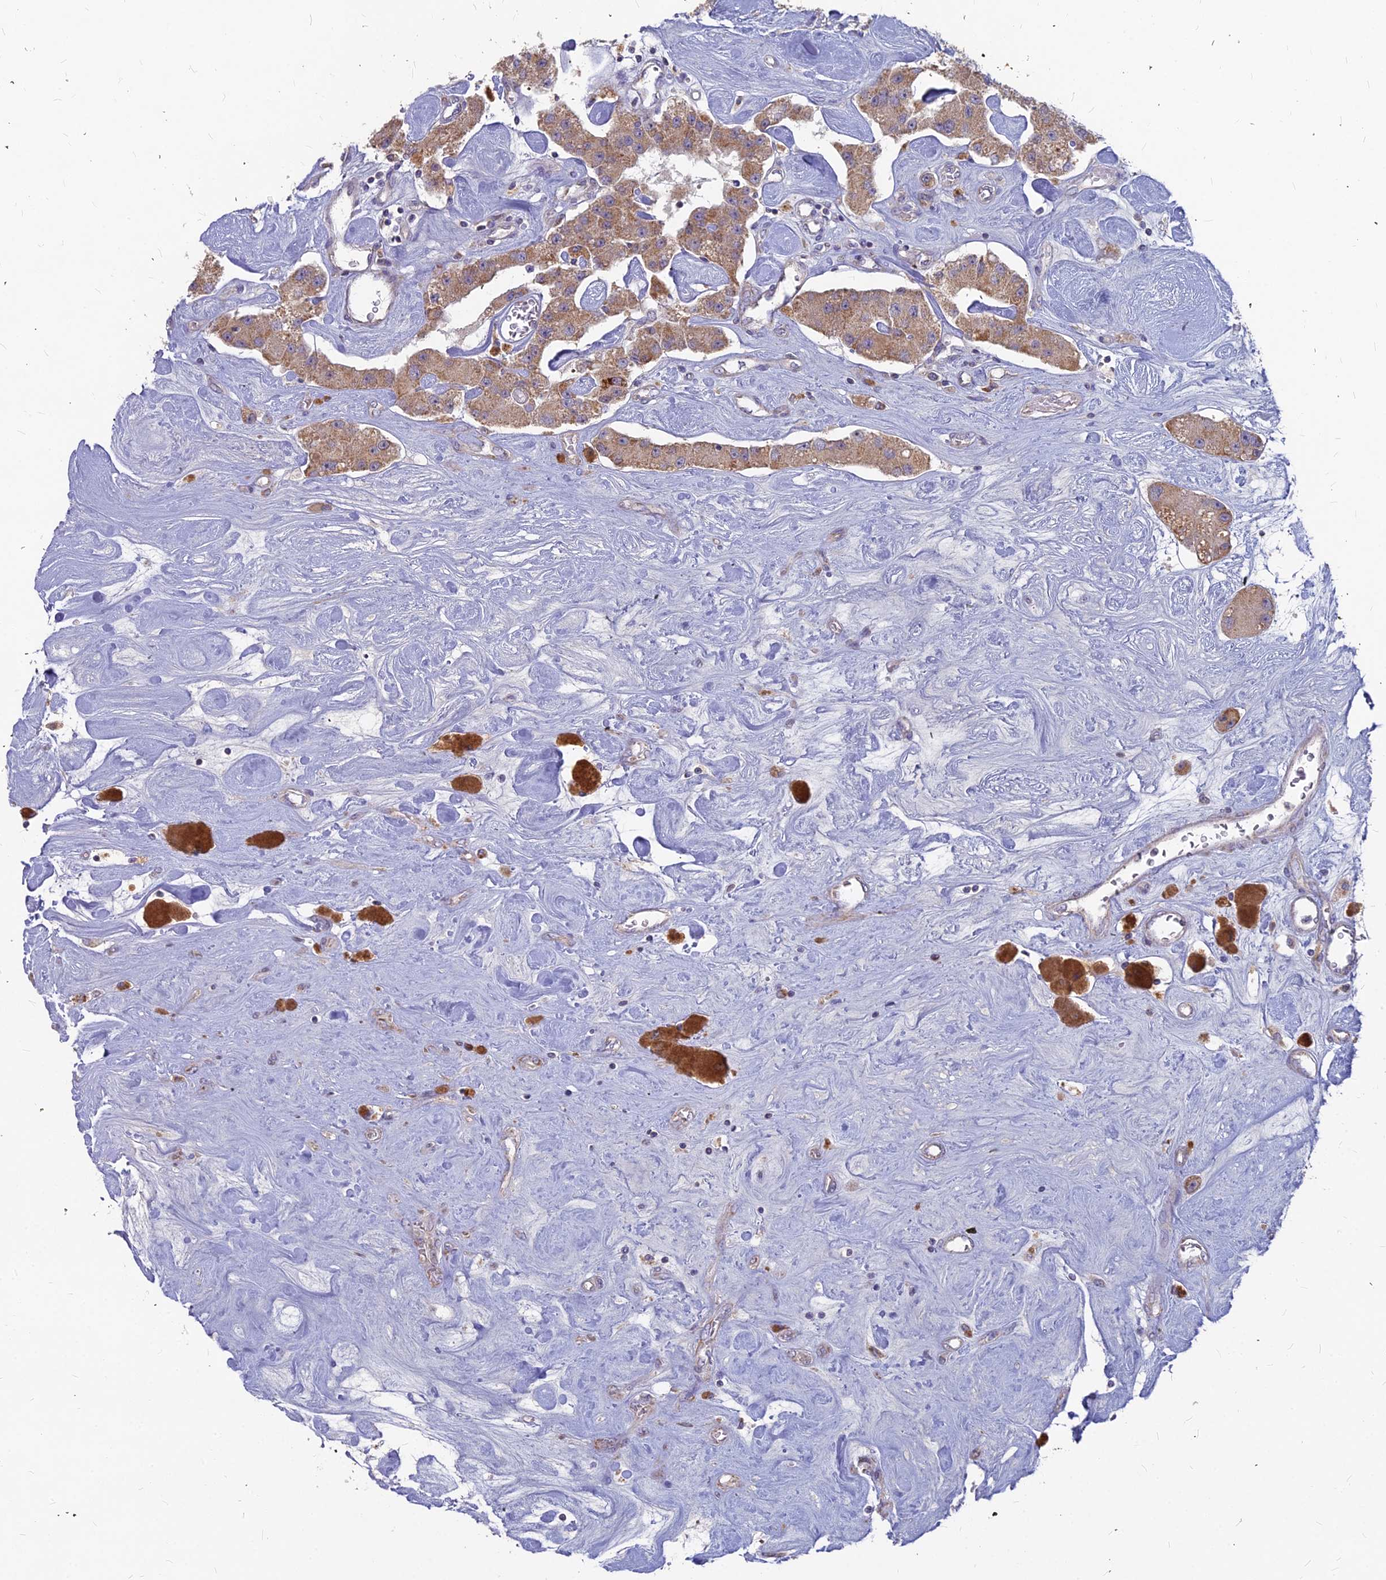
{"staining": {"intensity": "moderate", "quantity": ">75%", "location": "cytoplasmic/membranous"}, "tissue": "carcinoid", "cell_type": "Tumor cells", "image_type": "cancer", "snomed": [{"axis": "morphology", "description": "Carcinoid, malignant, NOS"}, {"axis": "topography", "description": "Pancreas"}], "caption": "The photomicrograph demonstrates immunohistochemical staining of malignant carcinoid. There is moderate cytoplasmic/membranous expression is identified in about >75% of tumor cells.", "gene": "MICU2", "patient": {"sex": "male", "age": 41}}